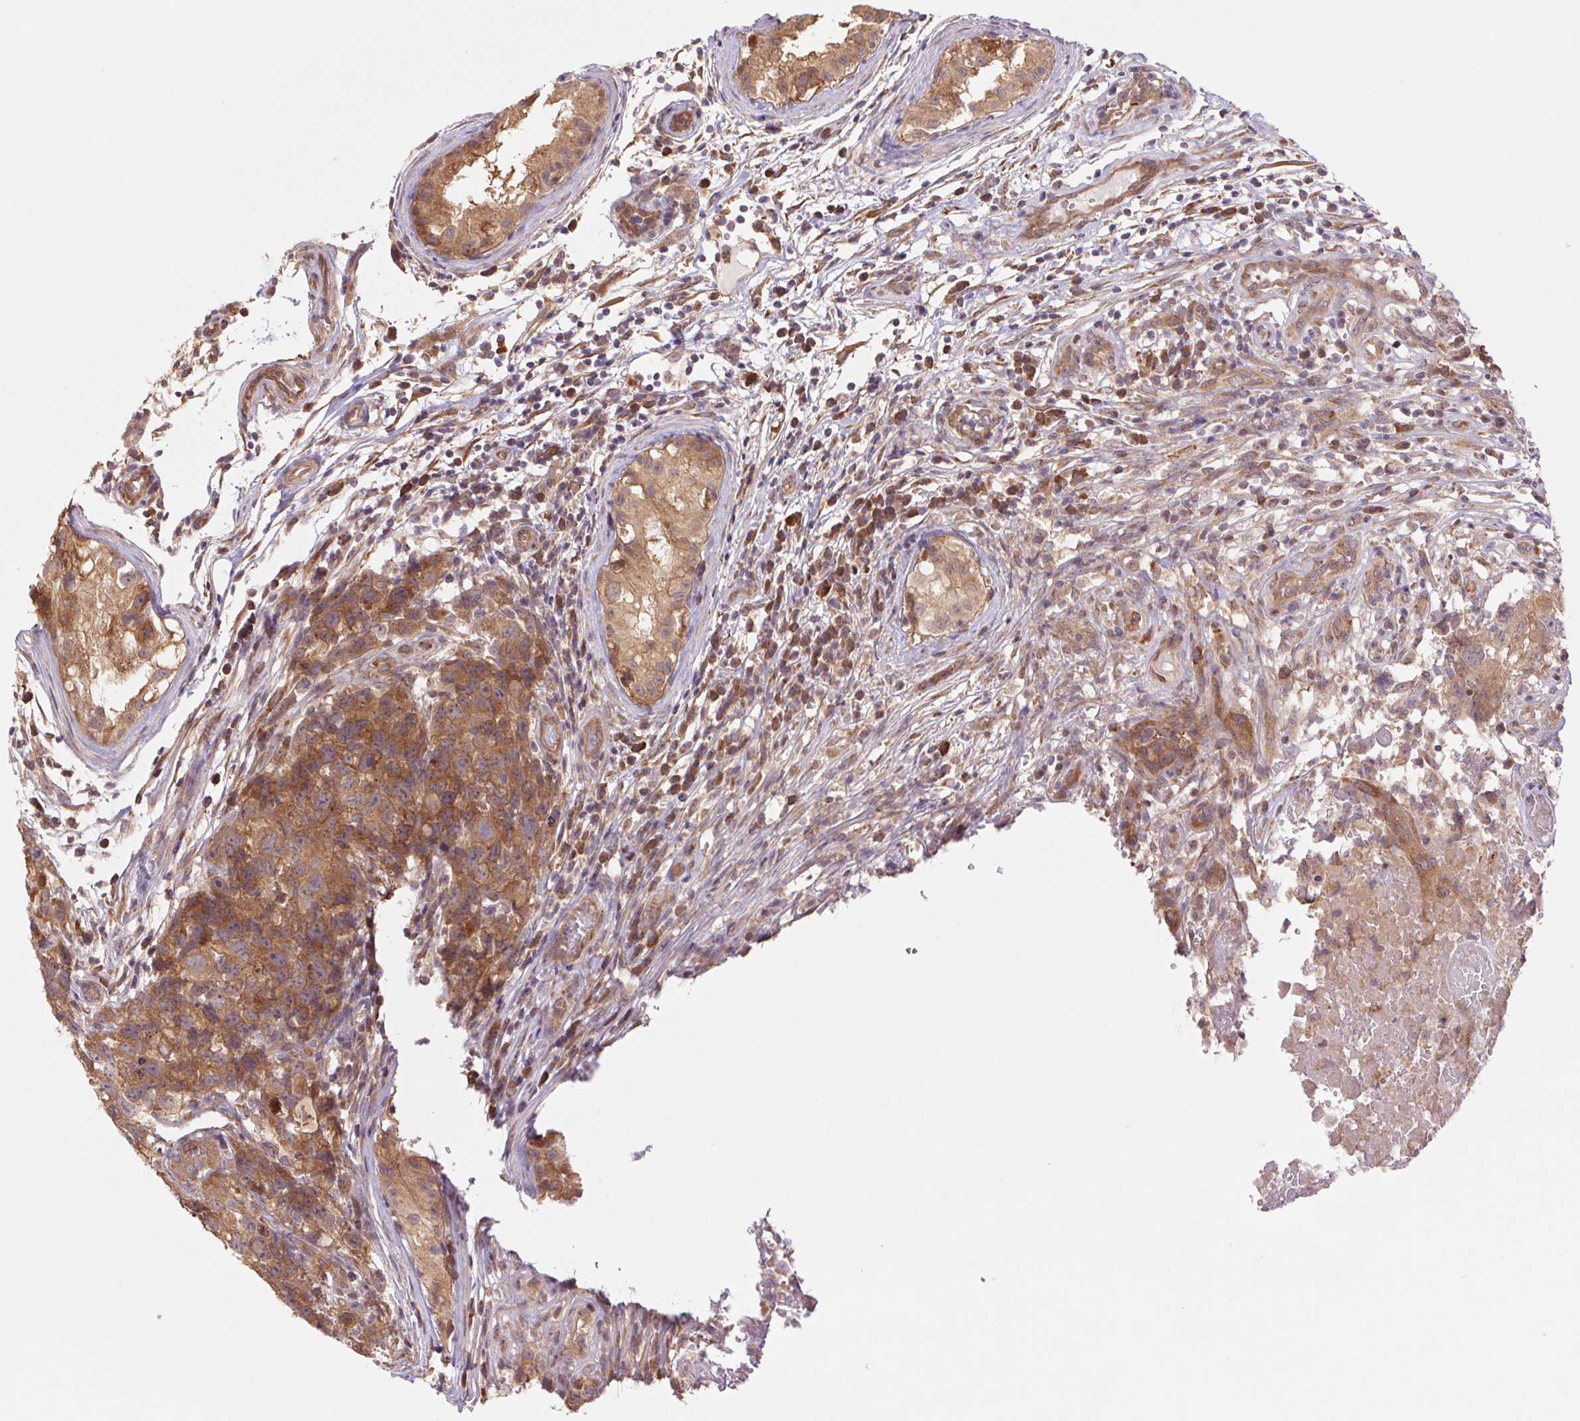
{"staining": {"intensity": "moderate", "quantity": ">75%", "location": "cytoplasmic/membranous"}, "tissue": "testis cancer", "cell_type": "Tumor cells", "image_type": "cancer", "snomed": [{"axis": "morphology", "description": "Carcinoma, Embryonal, NOS"}, {"axis": "topography", "description": "Testis"}], "caption": "A histopathology image showing moderate cytoplasmic/membranous positivity in about >75% of tumor cells in testis cancer, as visualized by brown immunohistochemical staining.", "gene": "RRM1", "patient": {"sex": "male", "age": 22}}